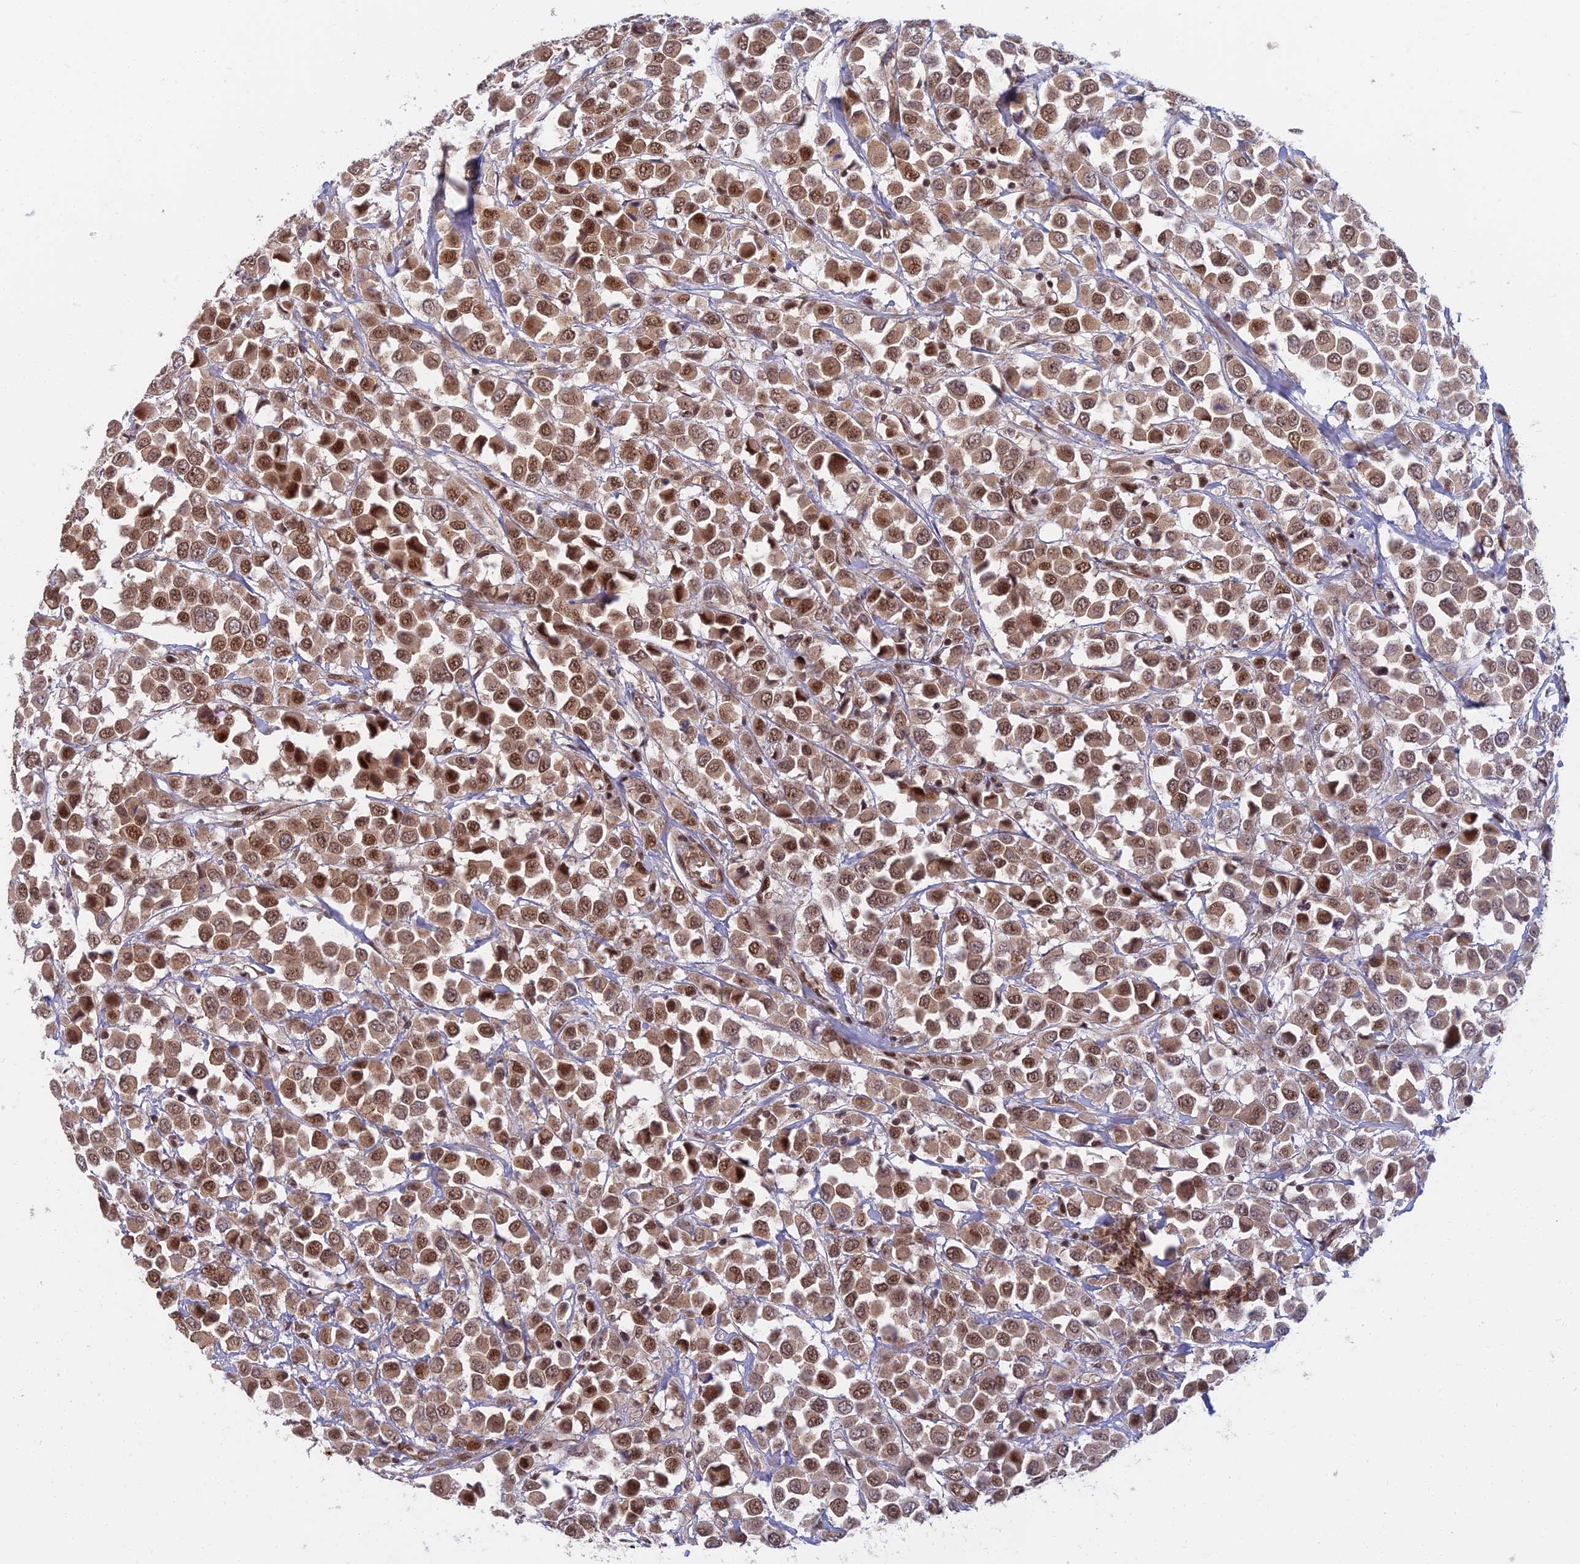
{"staining": {"intensity": "strong", "quantity": ">75%", "location": "cytoplasmic/membranous,nuclear"}, "tissue": "breast cancer", "cell_type": "Tumor cells", "image_type": "cancer", "snomed": [{"axis": "morphology", "description": "Duct carcinoma"}, {"axis": "topography", "description": "Breast"}], "caption": "IHC of invasive ductal carcinoma (breast) demonstrates high levels of strong cytoplasmic/membranous and nuclear staining in about >75% of tumor cells.", "gene": "TCEA2", "patient": {"sex": "female", "age": 61}}